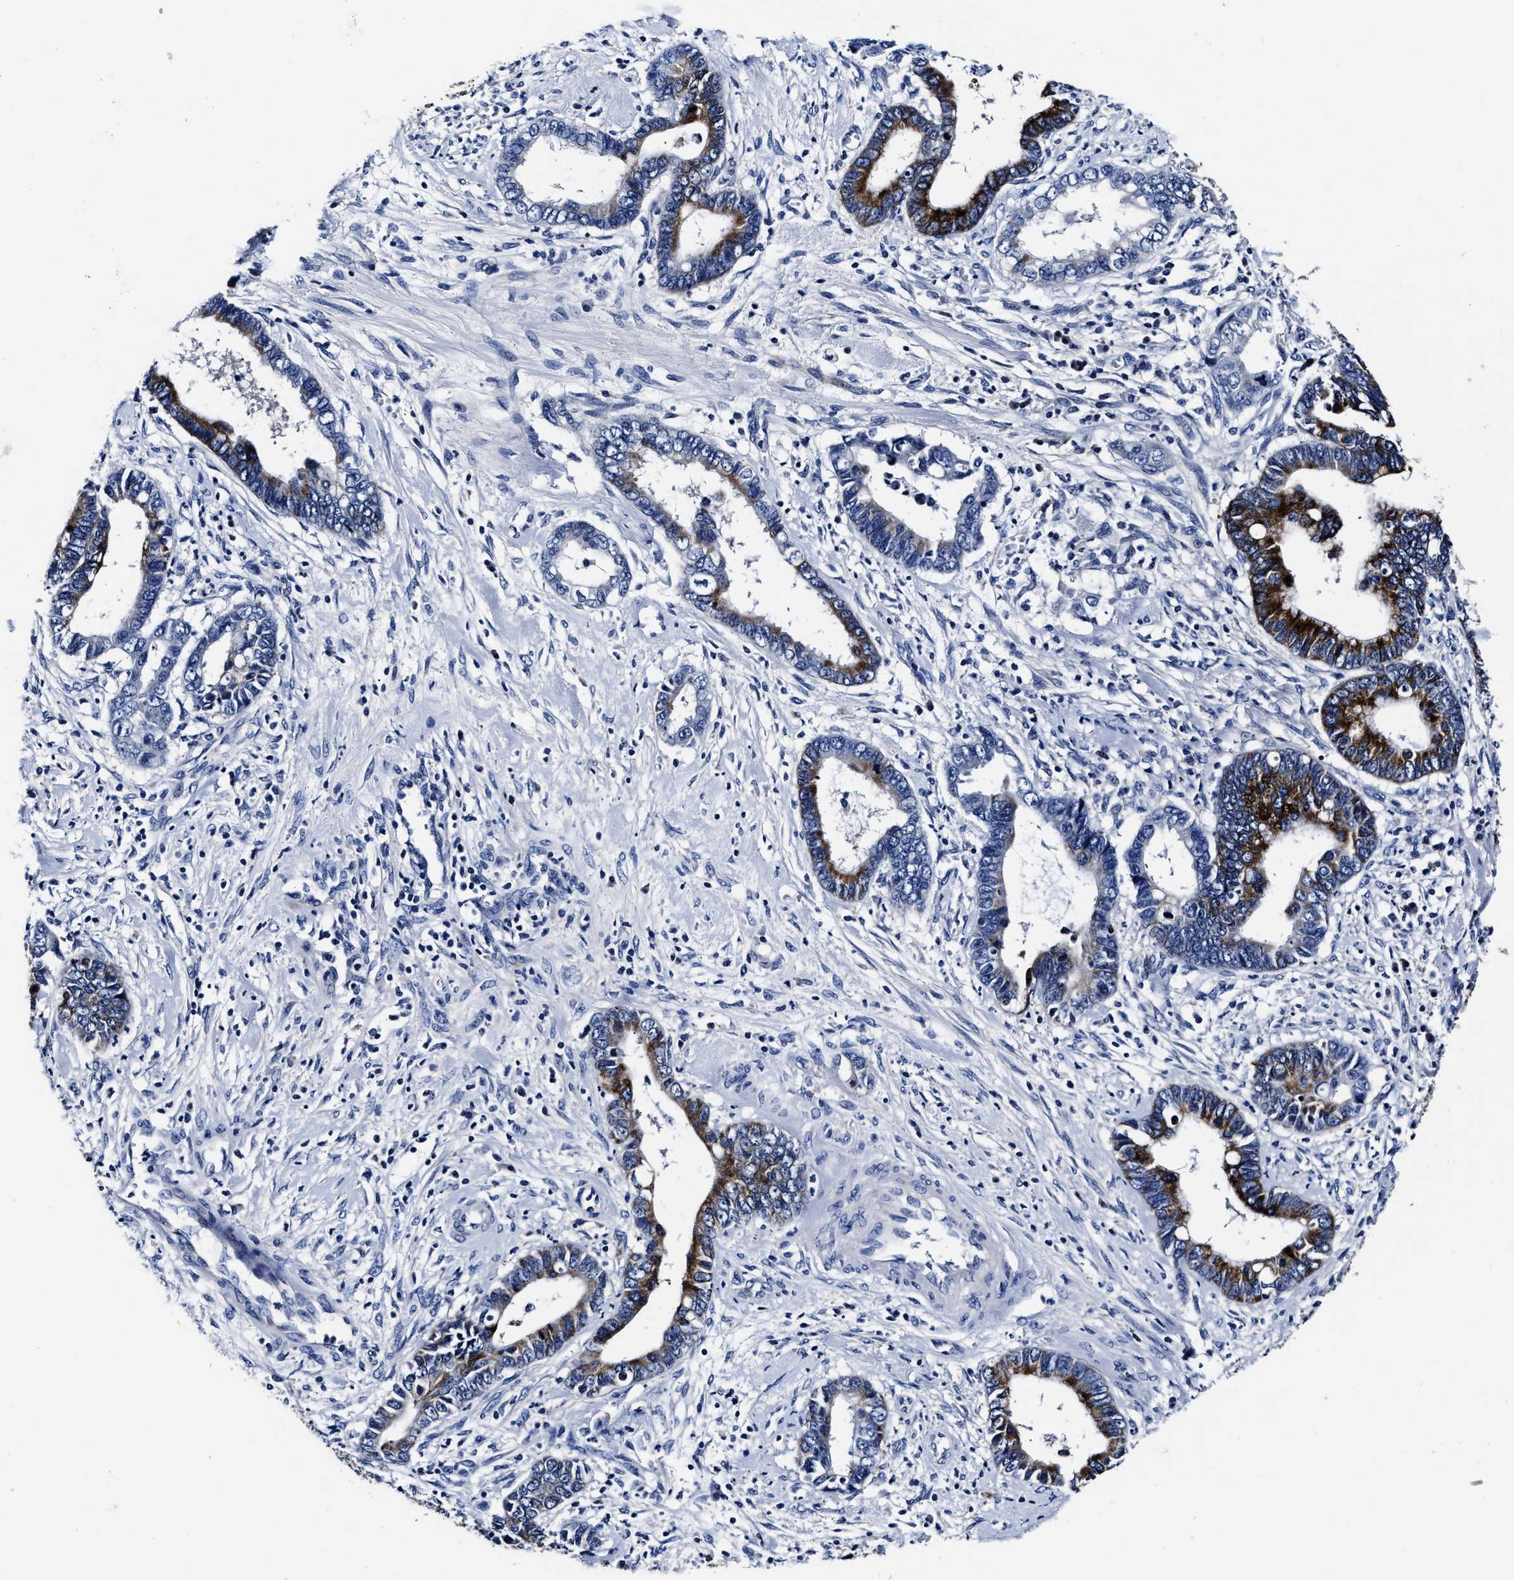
{"staining": {"intensity": "strong", "quantity": "25%-75%", "location": "cytoplasmic/membranous"}, "tissue": "cervical cancer", "cell_type": "Tumor cells", "image_type": "cancer", "snomed": [{"axis": "morphology", "description": "Adenocarcinoma, NOS"}, {"axis": "topography", "description": "Cervix"}], "caption": "Tumor cells display strong cytoplasmic/membranous staining in approximately 25%-75% of cells in cervical cancer (adenocarcinoma).", "gene": "OLFML2A", "patient": {"sex": "female", "age": 44}}